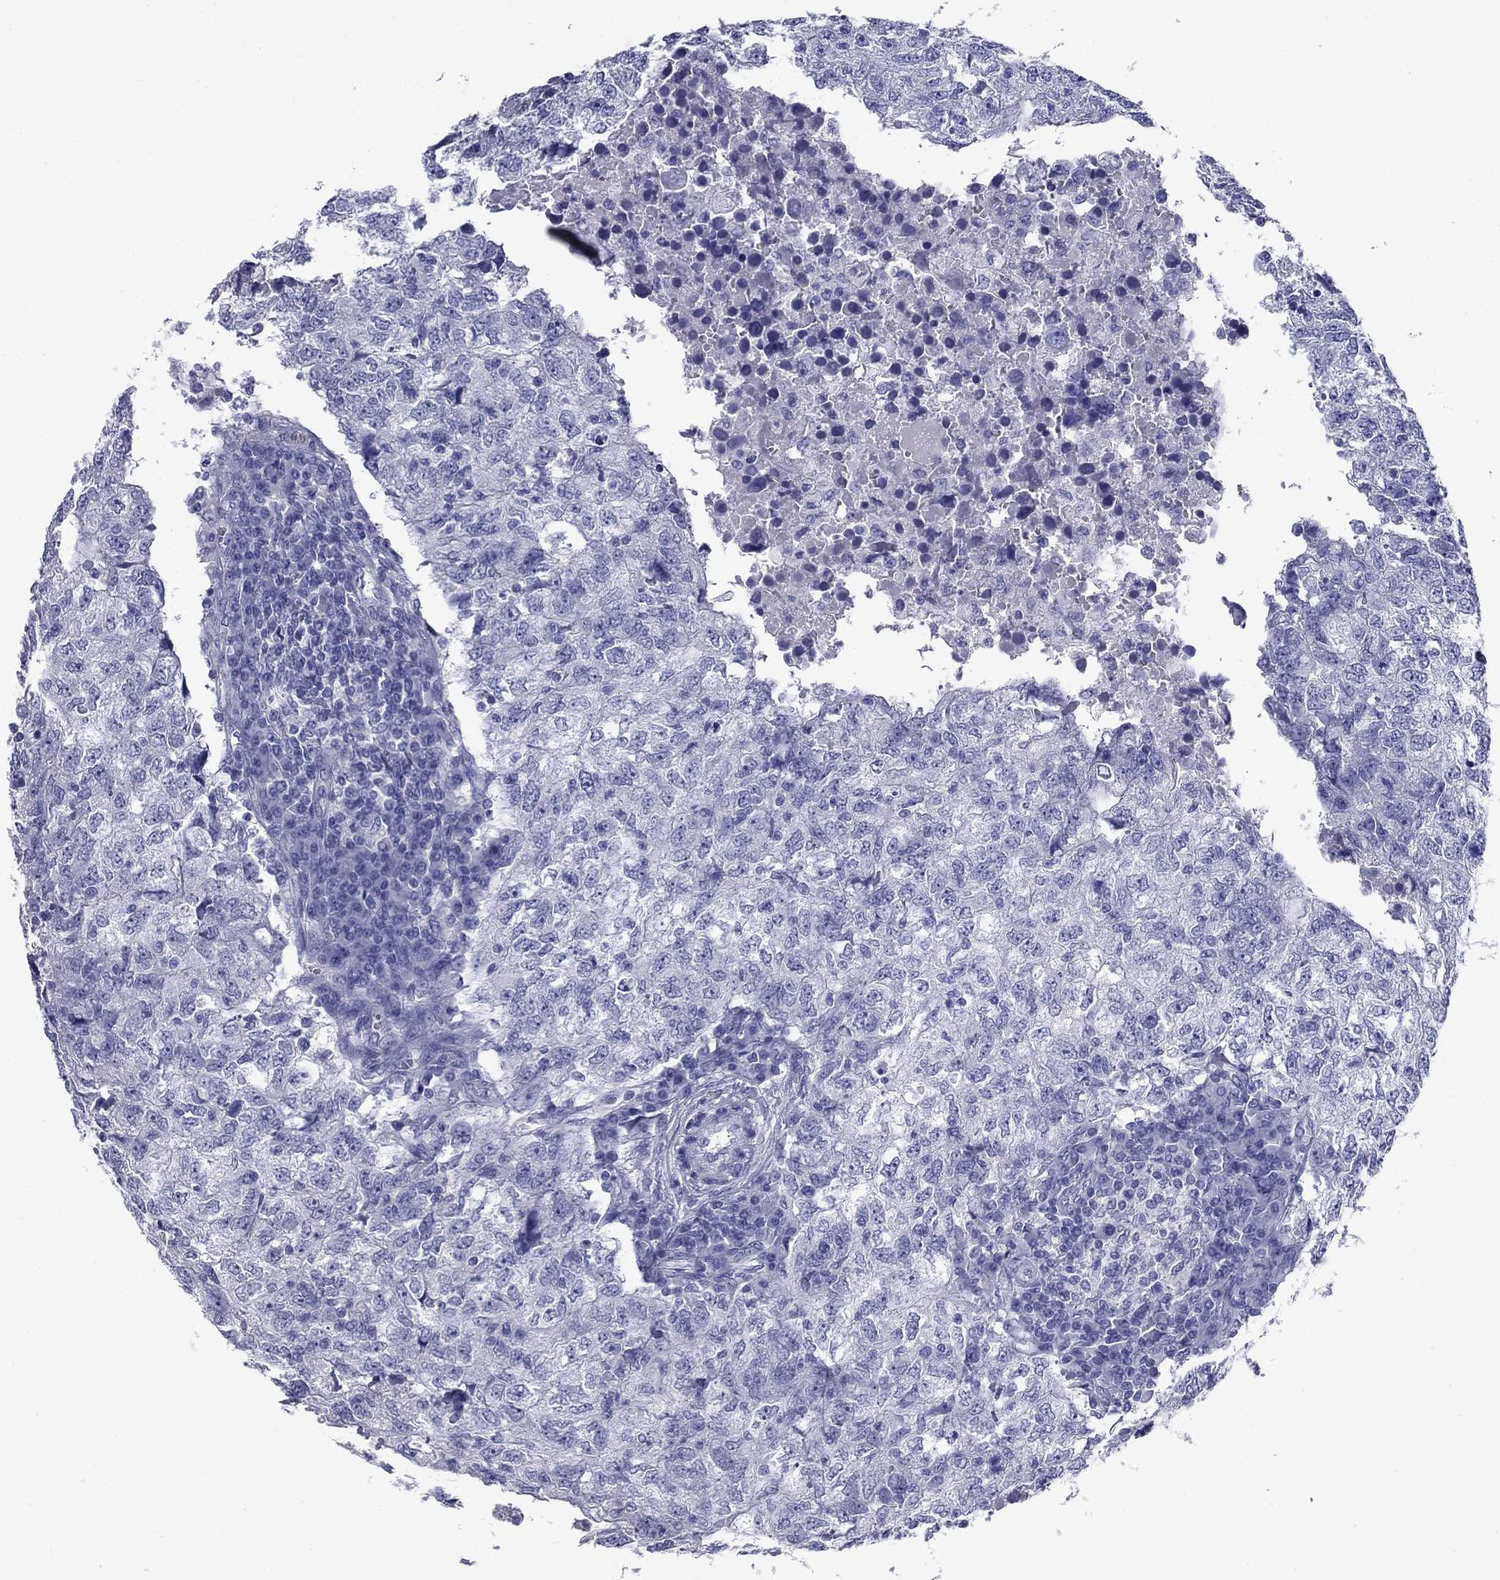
{"staining": {"intensity": "negative", "quantity": "none", "location": "none"}, "tissue": "breast cancer", "cell_type": "Tumor cells", "image_type": "cancer", "snomed": [{"axis": "morphology", "description": "Duct carcinoma"}, {"axis": "topography", "description": "Breast"}], "caption": "IHC of invasive ductal carcinoma (breast) reveals no expression in tumor cells.", "gene": "NPPA", "patient": {"sex": "female", "age": 30}}